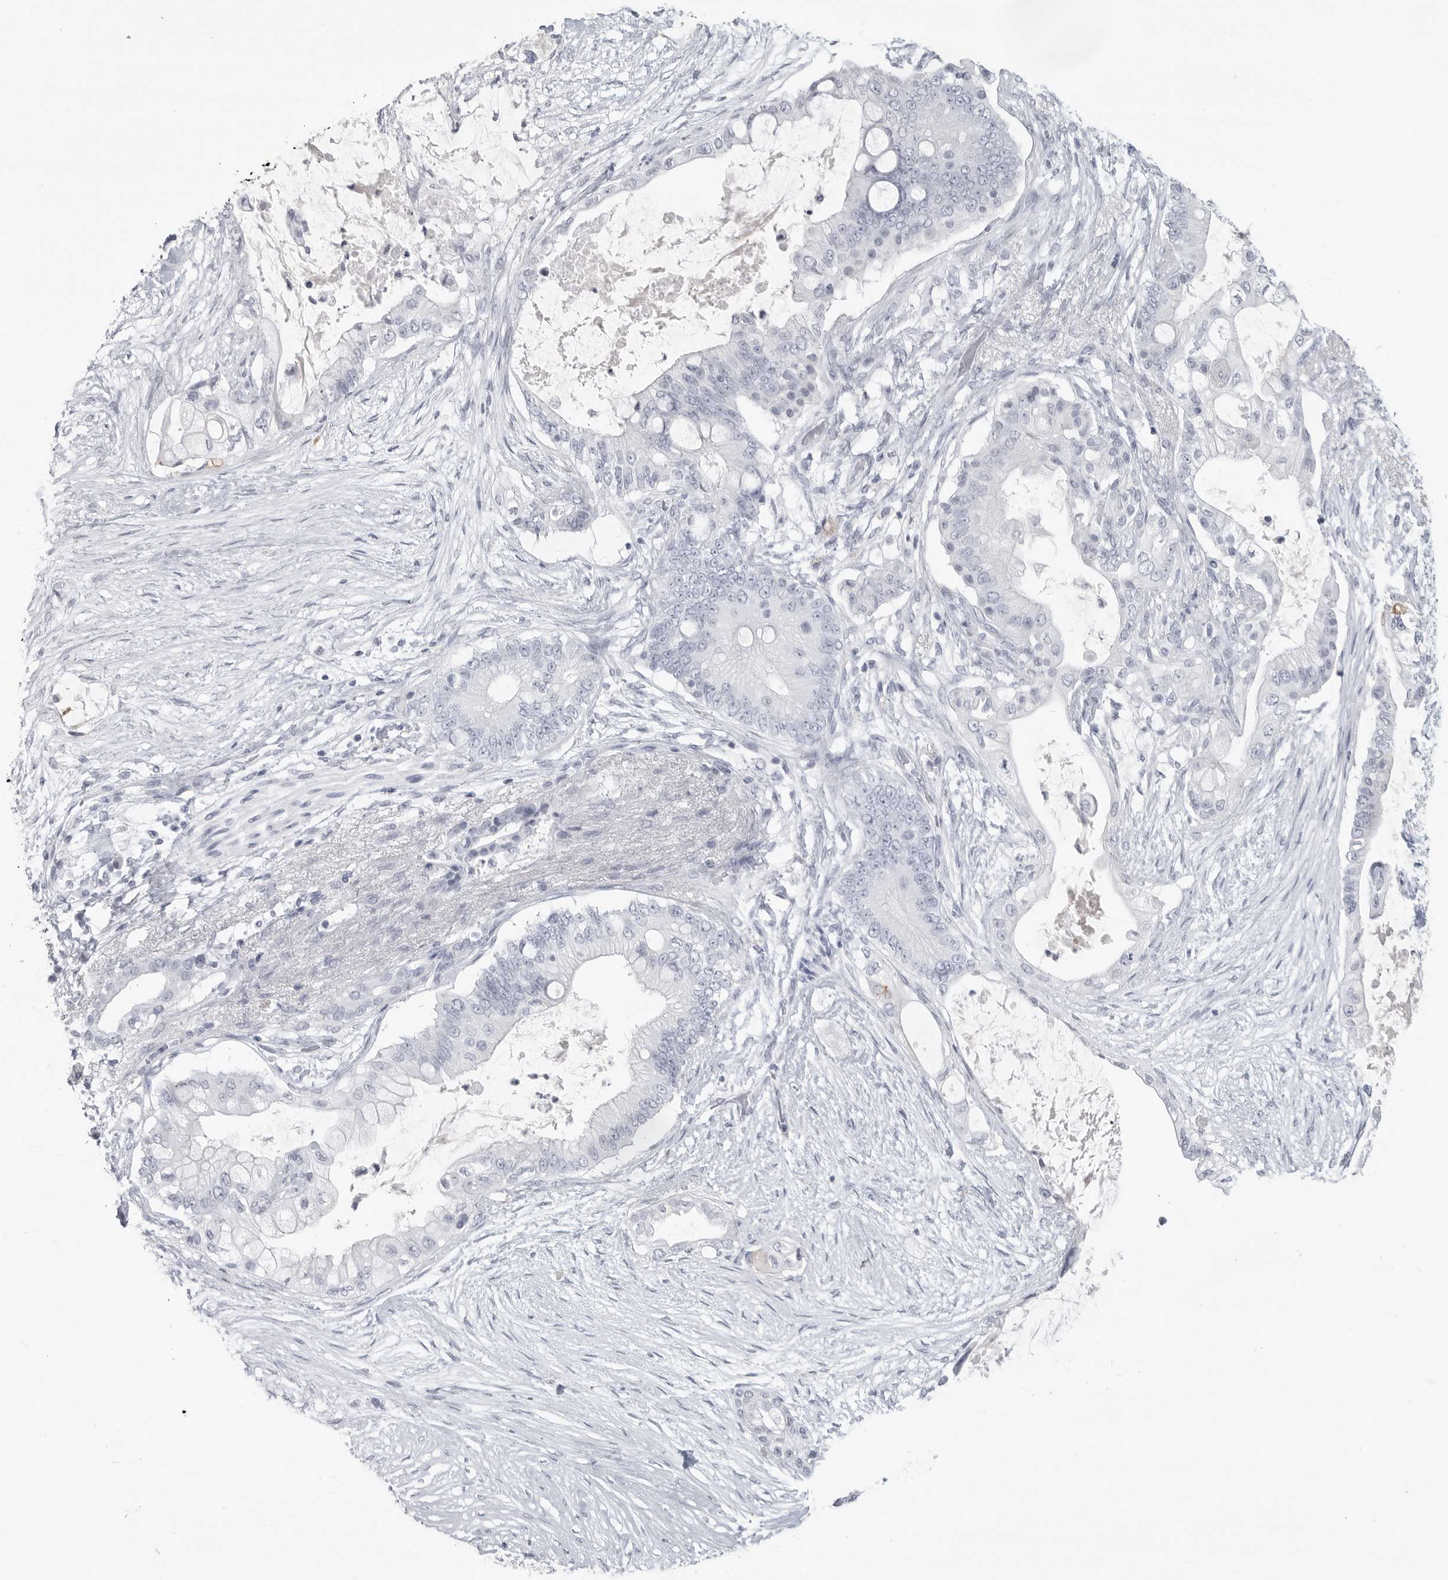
{"staining": {"intensity": "negative", "quantity": "none", "location": "none"}, "tissue": "pancreatic cancer", "cell_type": "Tumor cells", "image_type": "cancer", "snomed": [{"axis": "morphology", "description": "Adenocarcinoma, NOS"}, {"axis": "topography", "description": "Pancreas"}], "caption": "Pancreatic cancer was stained to show a protein in brown. There is no significant expression in tumor cells.", "gene": "LY6D", "patient": {"sex": "male", "age": 53}}